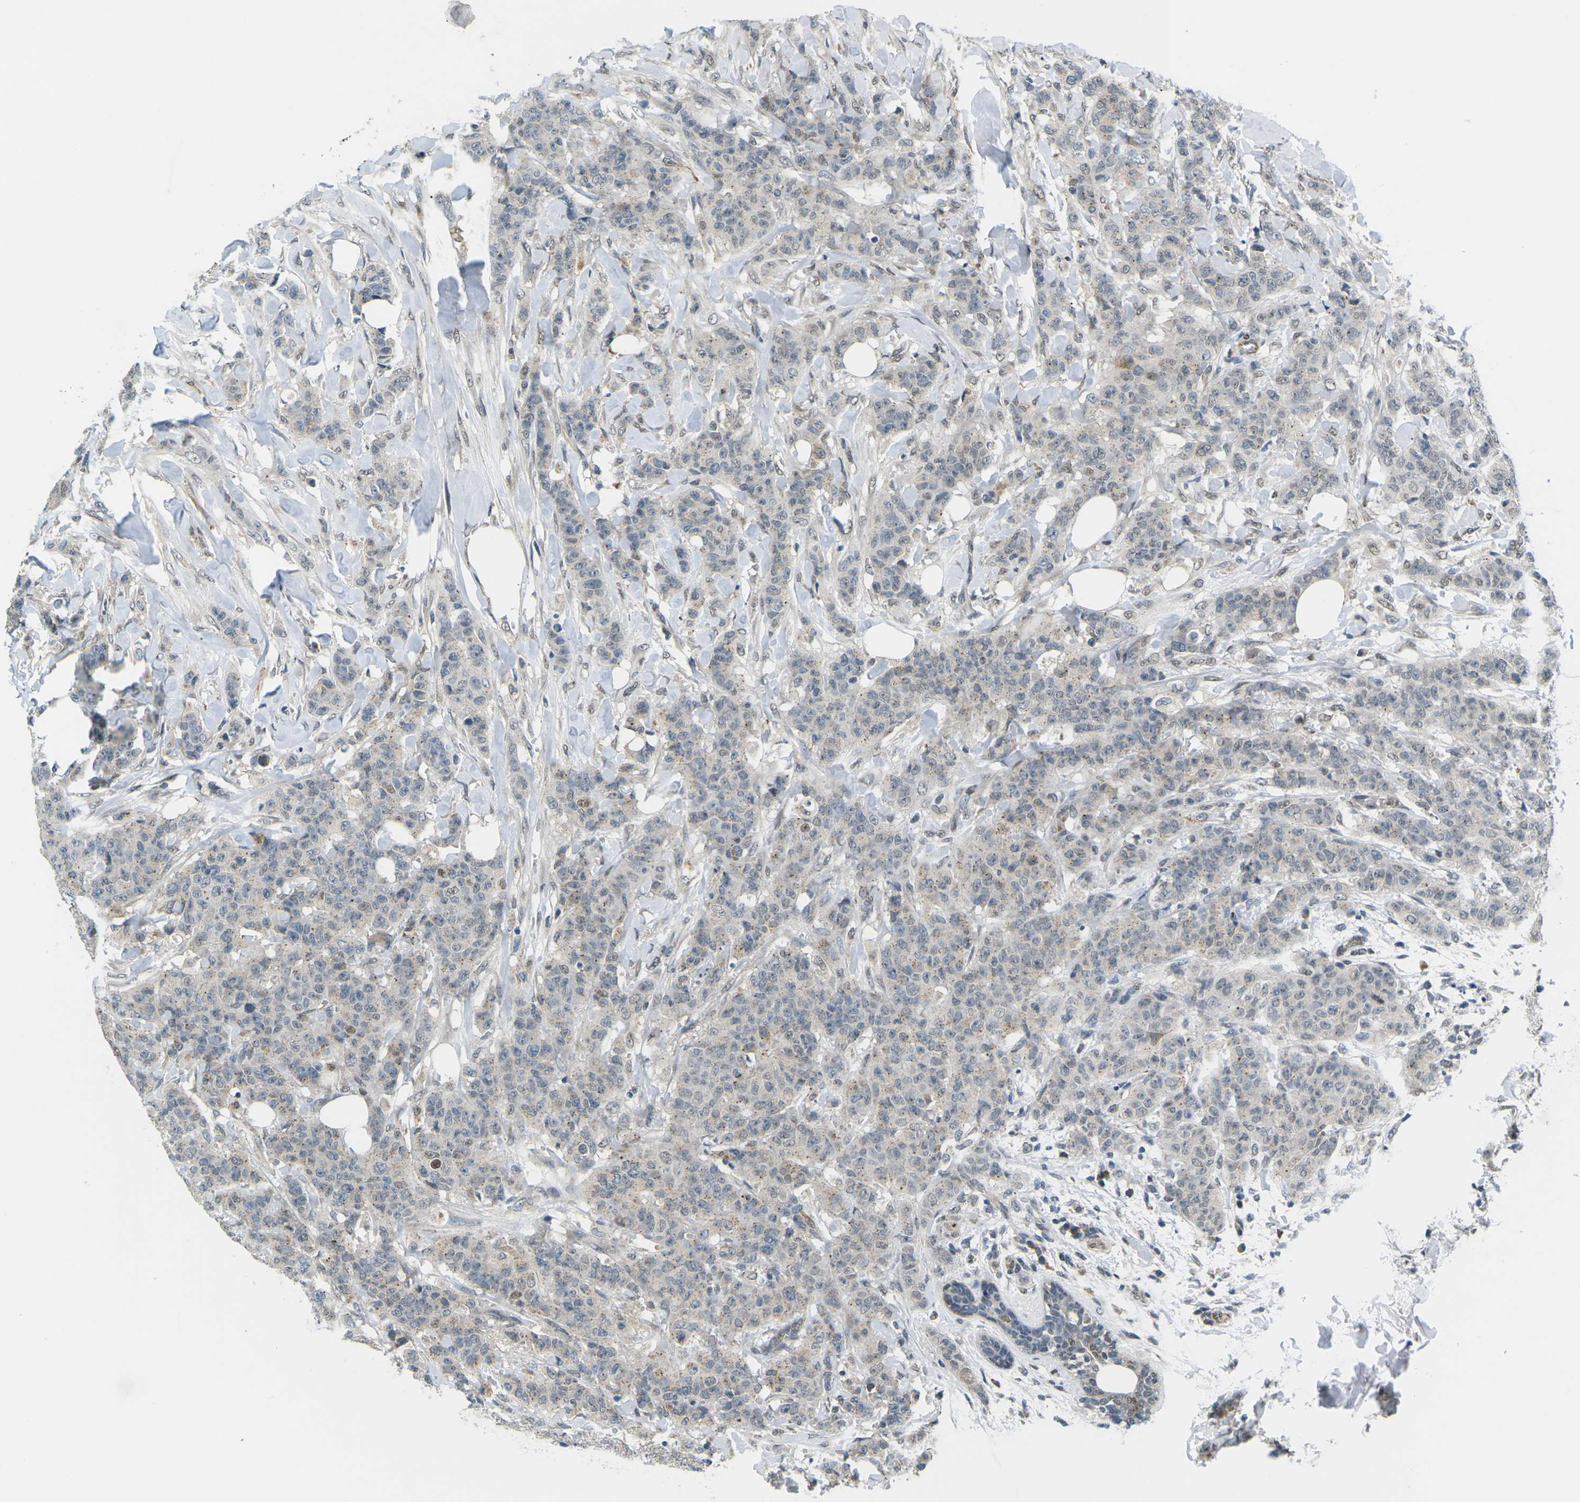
{"staining": {"intensity": "weak", "quantity": "<25%", "location": "nuclear"}, "tissue": "breast cancer", "cell_type": "Tumor cells", "image_type": "cancer", "snomed": [{"axis": "morphology", "description": "Normal tissue, NOS"}, {"axis": "morphology", "description": "Duct carcinoma"}, {"axis": "topography", "description": "Breast"}], "caption": "Human breast infiltrating ductal carcinoma stained for a protein using IHC demonstrates no expression in tumor cells.", "gene": "ERBB4", "patient": {"sex": "female", "age": 40}}